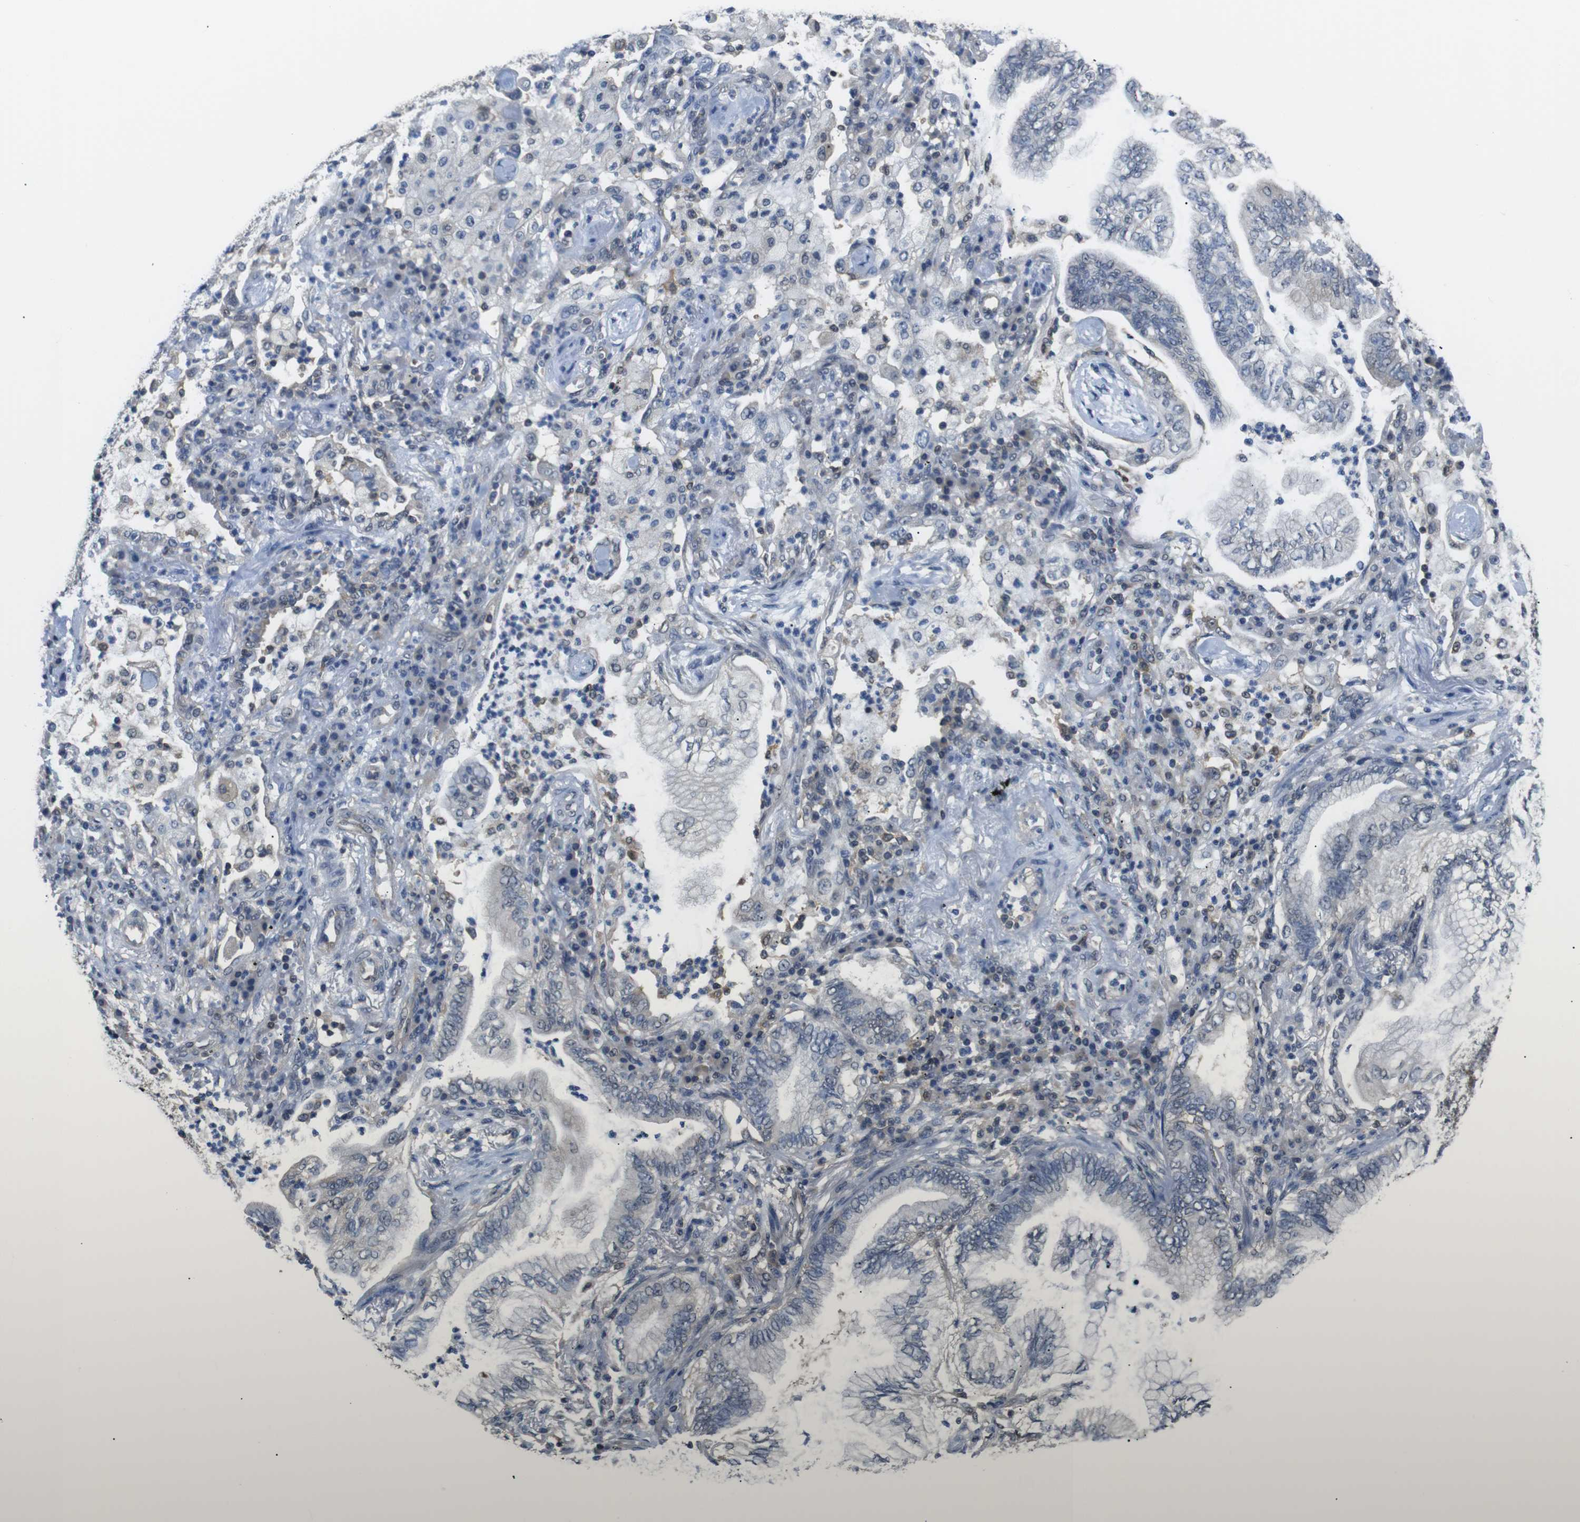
{"staining": {"intensity": "negative", "quantity": "none", "location": "none"}, "tissue": "lung cancer", "cell_type": "Tumor cells", "image_type": "cancer", "snomed": [{"axis": "morphology", "description": "Normal tissue, NOS"}, {"axis": "morphology", "description": "Adenocarcinoma, NOS"}, {"axis": "topography", "description": "Bronchus"}, {"axis": "topography", "description": "Lung"}], "caption": "A photomicrograph of lung adenocarcinoma stained for a protein exhibits no brown staining in tumor cells.", "gene": "UBXN1", "patient": {"sex": "female", "age": 70}}